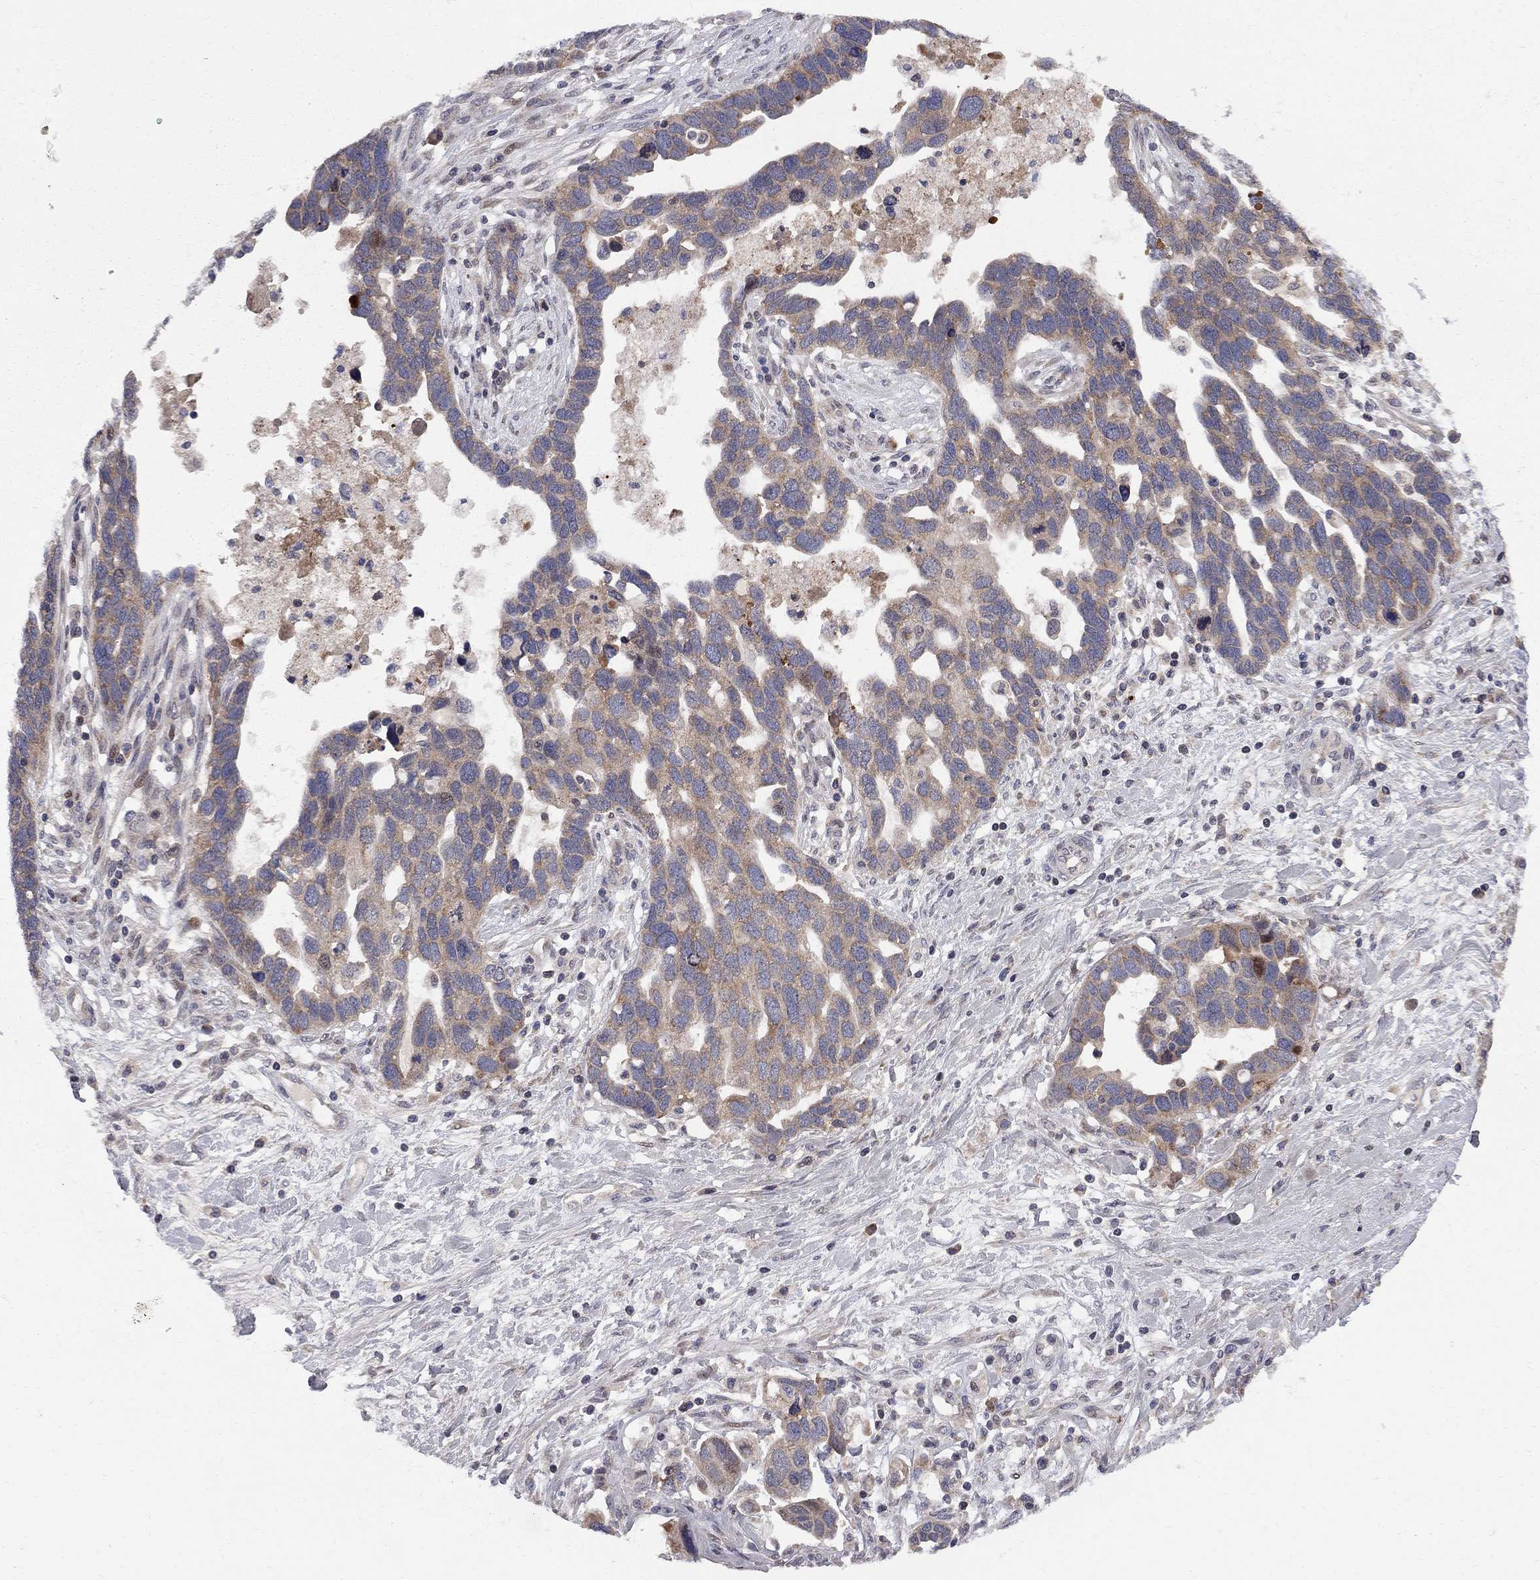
{"staining": {"intensity": "weak", "quantity": "25%-75%", "location": "cytoplasmic/membranous"}, "tissue": "ovarian cancer", "cell_type": "Tumor cells", "image_type": "cancer", "snomed": [{"axis": "morphology", "description": "Cystadenocarcinoma, serous, NOS"}, {"axis": "topography", "description": "Ovary"}], "caption": "DAB immunohistochemical staining of human ovarian serous cystadenocarcinoma reveals weak cytoplasmic/membranous protein positivity in about 25%-75% of tumor cells. Immunohistochemistry stains the protein in brown and the nuclei are stained blue.", "gene": "CNOT11", "patient": {"sex": "female", "age": 54}}